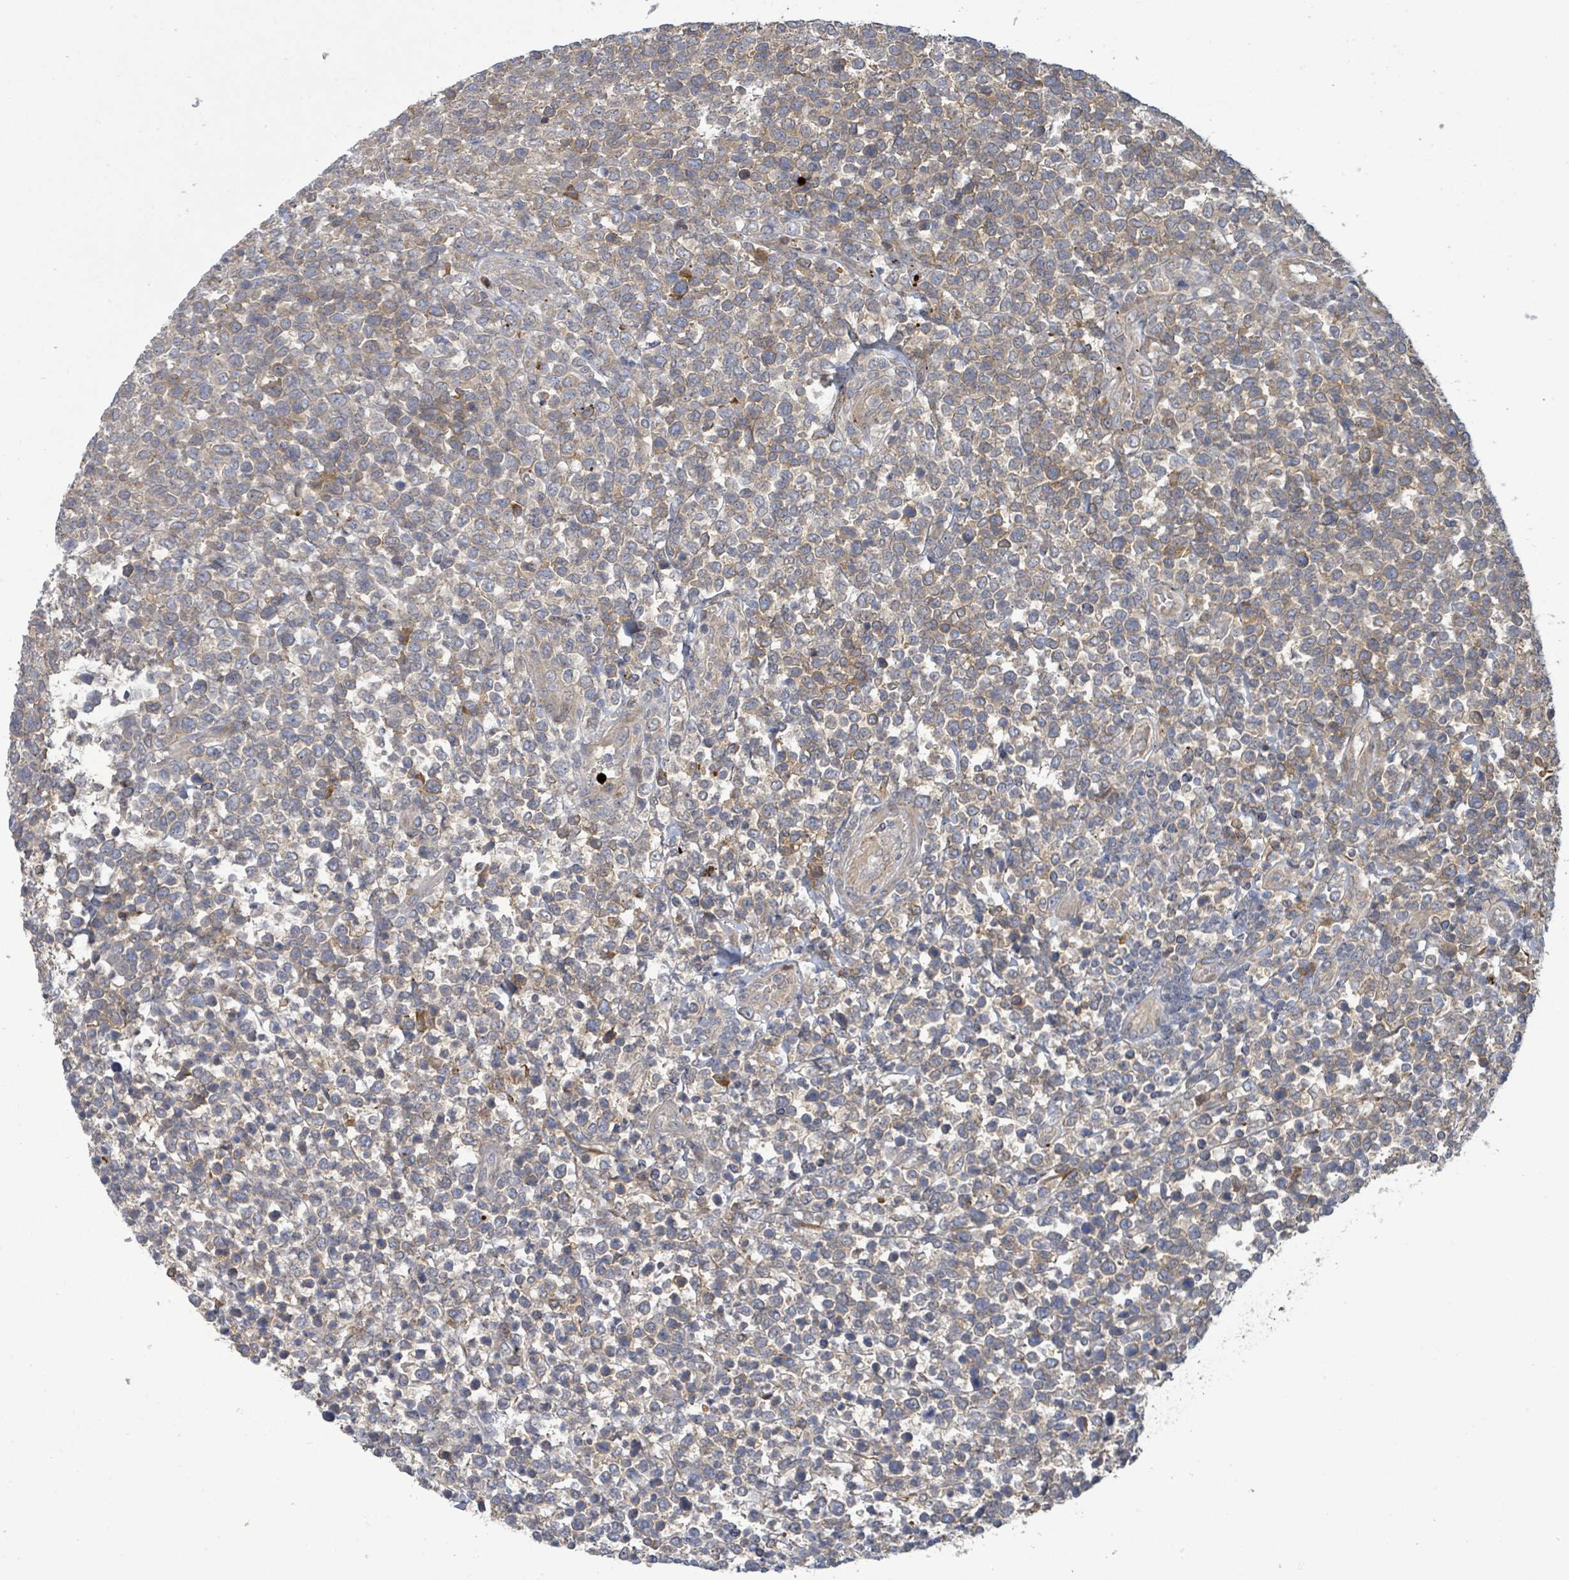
{"staining": {"intensity": "weak", "quantity": ">75%", "location": "cytoplasmic/membranous"}, "tissue": "lymphoma", "cell_type": "Tumor cells", "image_type": "cancer", "snomed": [{"axis": "morphology", "description": "Malignant lymphoma, non-Hodgkin's type, High grade"}, {"axis": "topography", "description": "Soft tissue"}], "caption": "A photomicrograph showing weak cytoplasmic/membranous positivity in about >75% of tumor cells in high-grade malignant lymphoma, non-Hodgkin's type, as visualized by brown immunohistochemical staining.", "gene": "STARD4", "patient": {"sex": "female", "age": 56}}